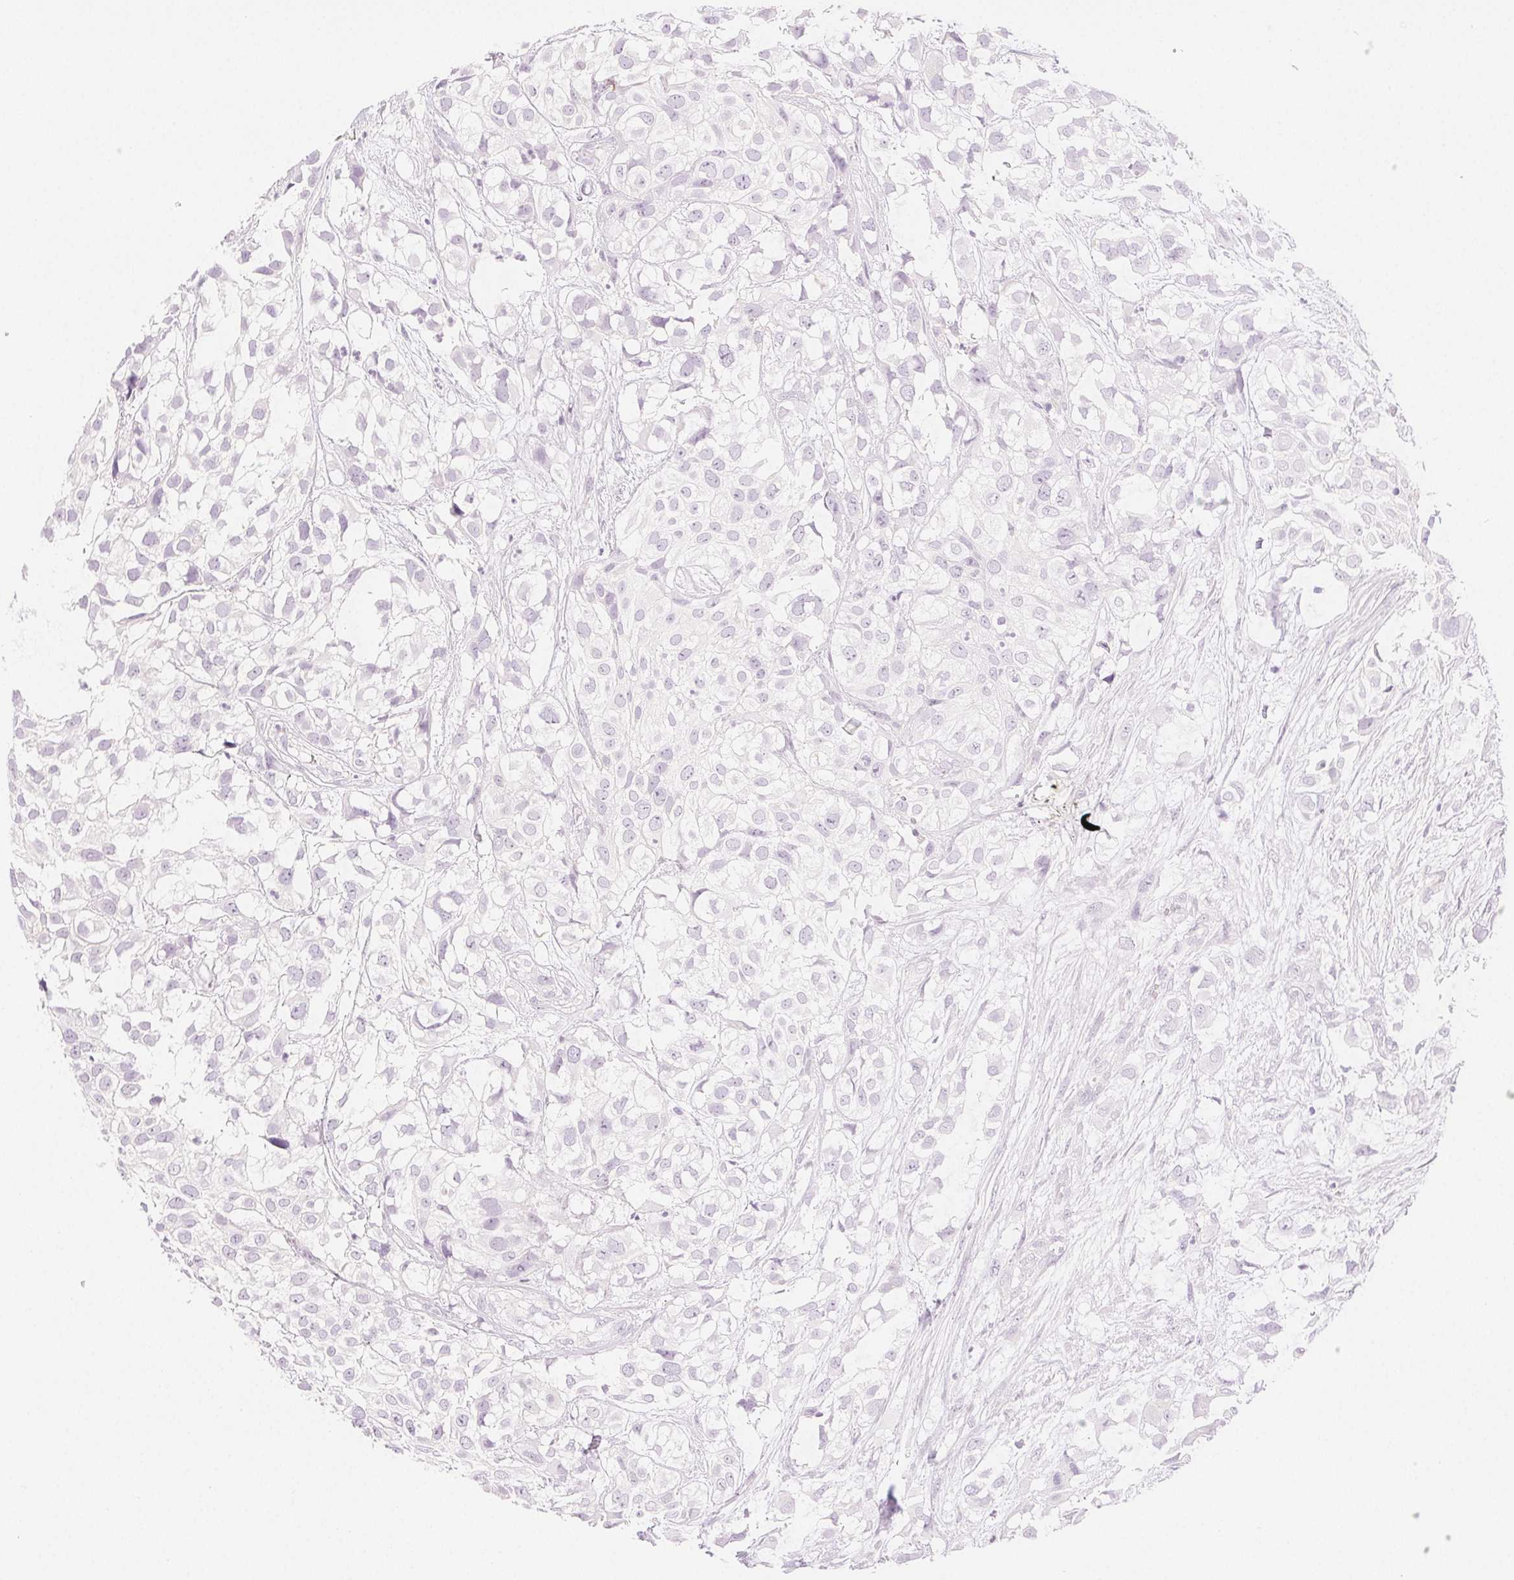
{"staining": {"intensity": "negative", "quantity": "none", "location": "none"}, "tissue": "urothelial cancer", "cell_type": "Tumor cells", "image_type": "cancer", "snomed": [{"axis": "morphology", "description": "Urothelial carcinoma, High grade"}, {"axis": "topography", "description": "Urinary bladder"}], "caption": "Urothelial carcinoma (high-grade) was stained to show a protein in brown. There is no significant expression in tumor cells.", "gene": "SLC5A2", "patient": {"sex": "male", "age": 56}}